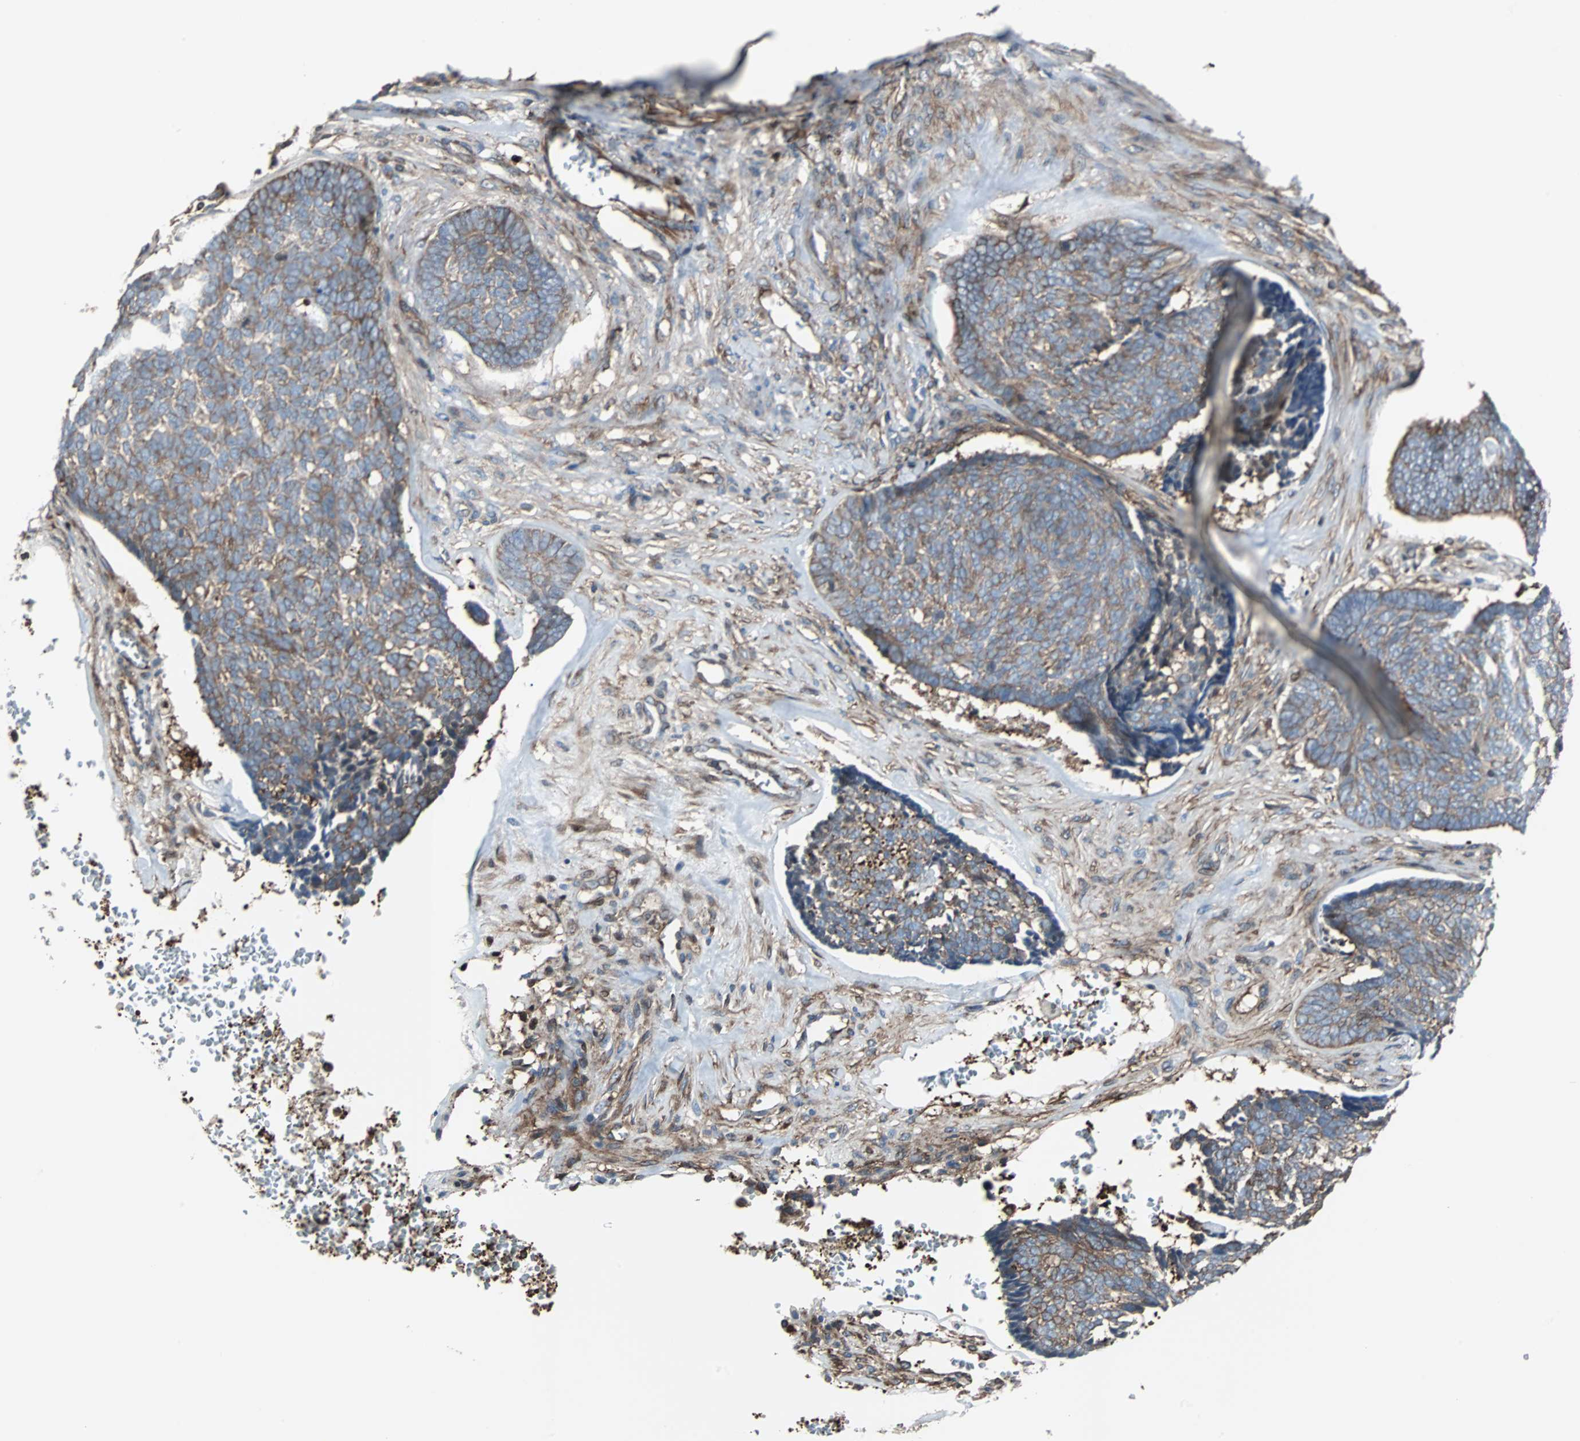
{"staining": {"intensity": "moderate", "quantity": ">75%", "location": "cytoplasmic/membranous"}, "tissue": "skin cancer", "cell_type": "Tumor cells", "image_type": "cancer", "snomed": [{"axis": "morphology", "description": "Basal cell carcinoma"}, {"axis": "topography", "description": "Skin"}], "caption": "IHC of human skin cancer (basal cell carcinoma) reveals medium levels of moderate cytoplasmic/membranous expression in about >75% of tumor cells.", "gene": "RELA", "patient": {"sex": "male", "age": 84}}